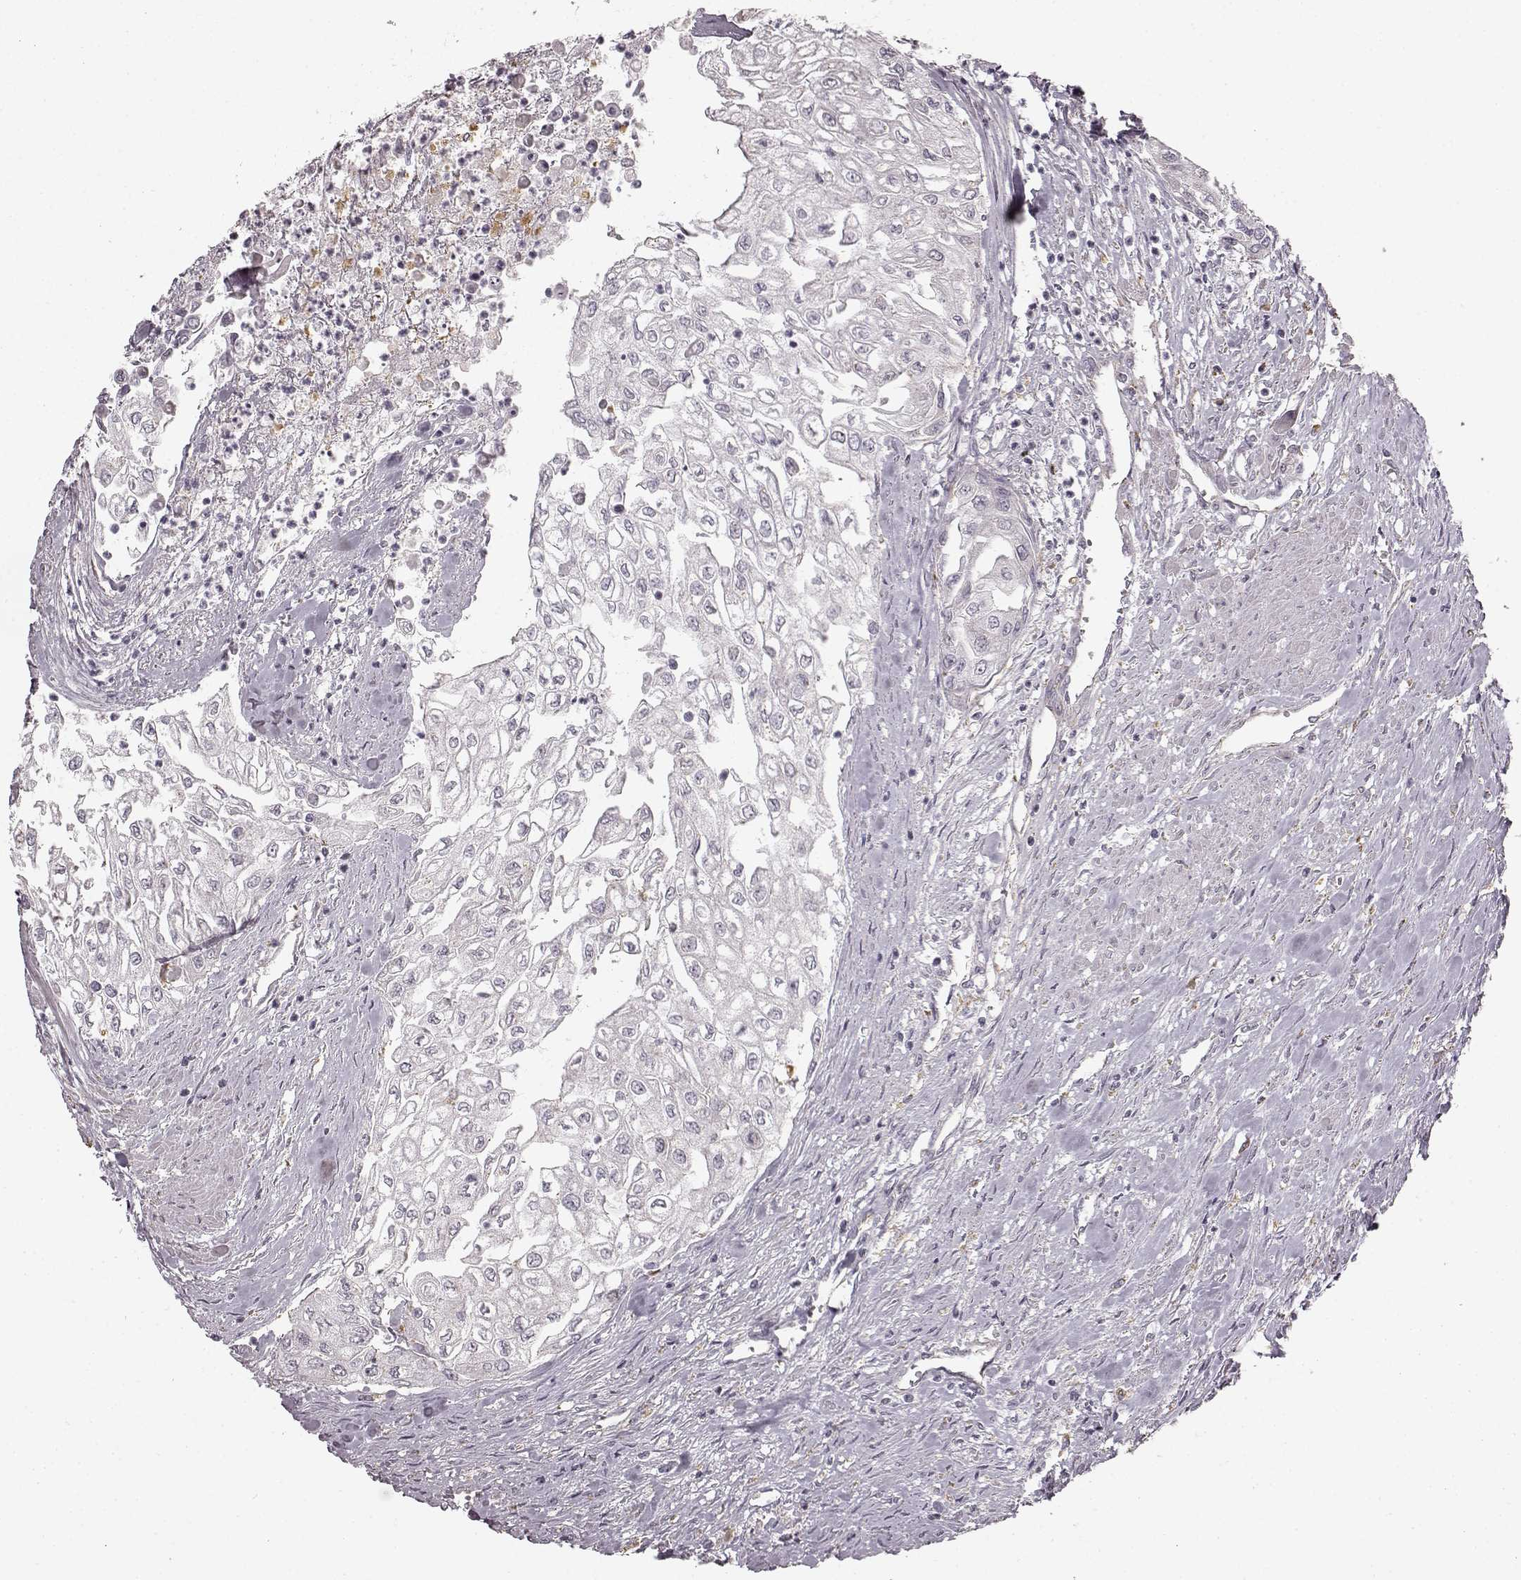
{"staining": {"intensity": "negative", "quantity": "none", "location": "none"}, "tissue": "urothelial cancer", "cell_type": "Tumor cells", "image_type": "cancer", "snomed": [{"axis": "morphology", "description": "Urothelial carcinoma, High grade"}, {"axis": "topography", "description": "Urinary bladder"}], "caption": "This is an immunohistochemistry (IHC) micrograph of human urothelial carcinoma (high-grade). There is no positivity in tumor cells.", "gene": "HMMR", "patient": {"sex": "male", "age": 62}}